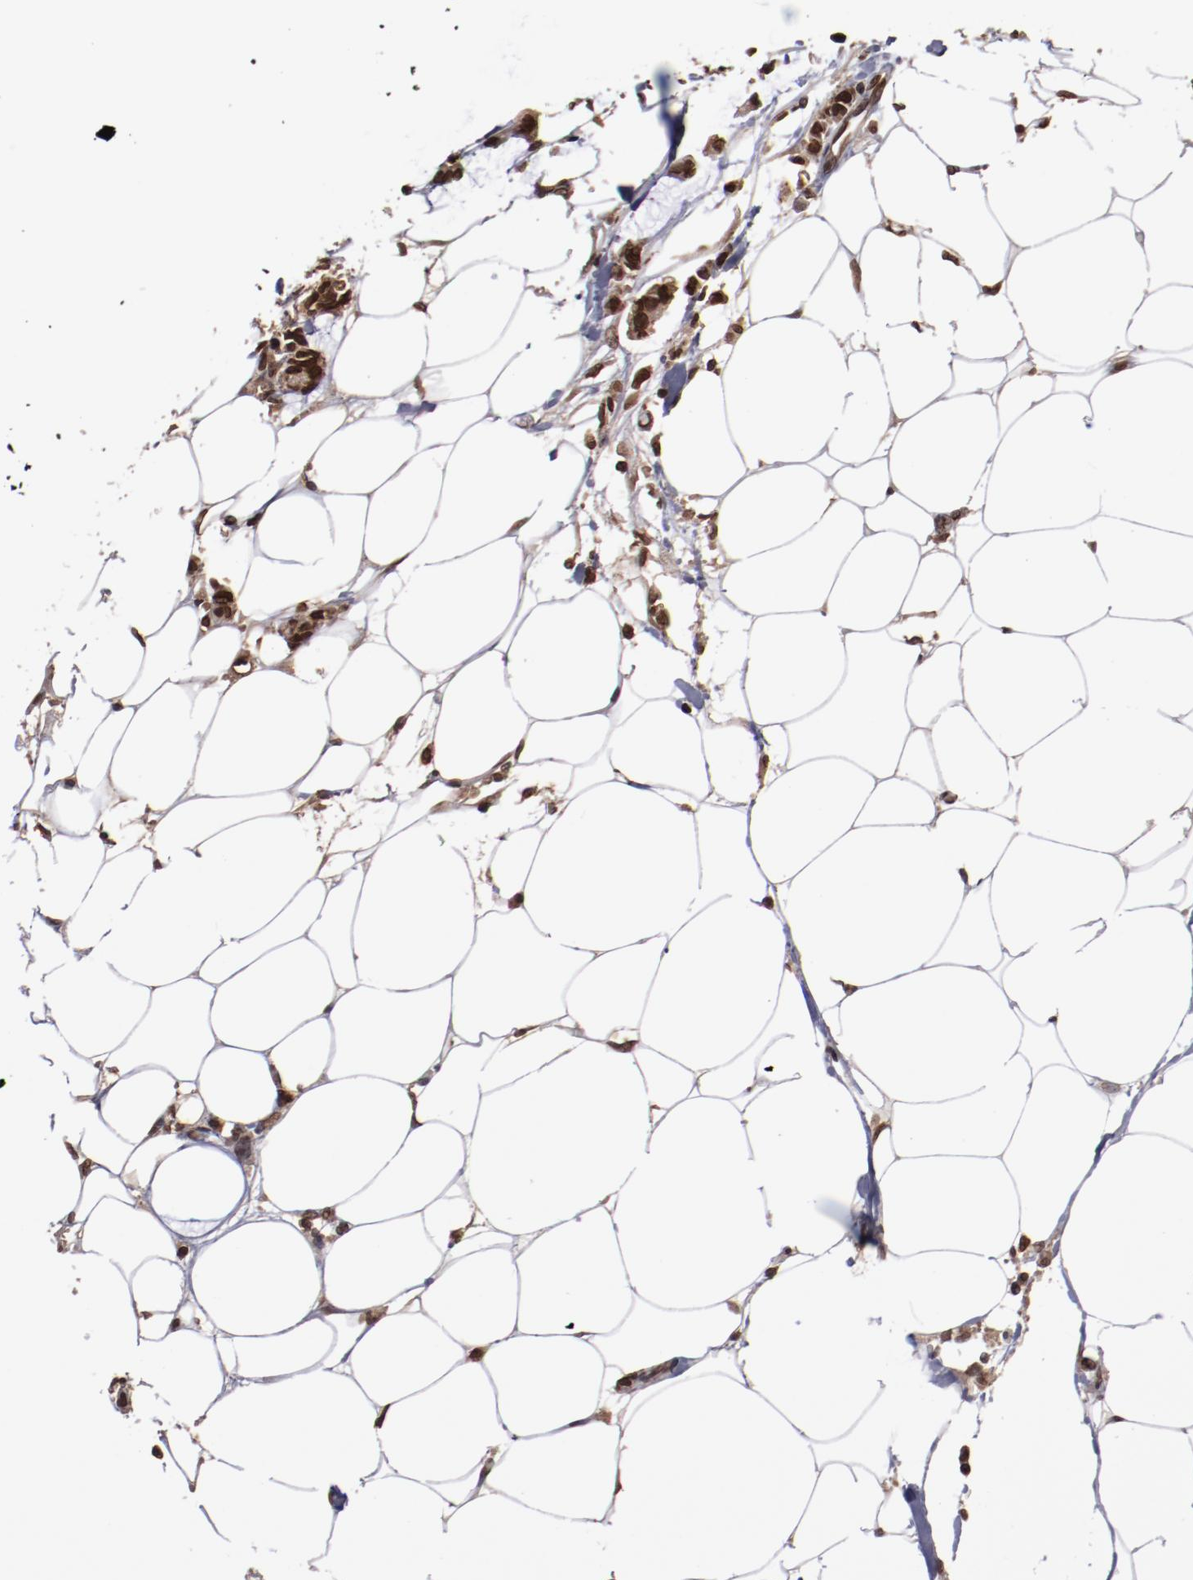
{"staining": {"intensity": "moderate", "quantity": ">75%", "location": "cytoplasmic/membranous,nuclear"}, "tissue": "colorectal cancer", "cell_type": "Tumor cells", "image_type": "cancer", "snomed": [{"axis": "morphology", "description": "Normal tissue, NOS"}, {"axis": "morphology", "description": "Adenocarcinoma, NOS"}, {"axis": "topography", "description": "Colon"}, {"axis": "topography", "description": "Peripheral nerve tissue"}], "caption": "There is medium levels of moderate cytoplasmic/membranous and nuclear positivity in tumor cells of colorectal cancer, as demonstrated by immunohistochemical staining (brown color).", "gene": "AKT1", "patient": {"sex": "male", "age": 14}}